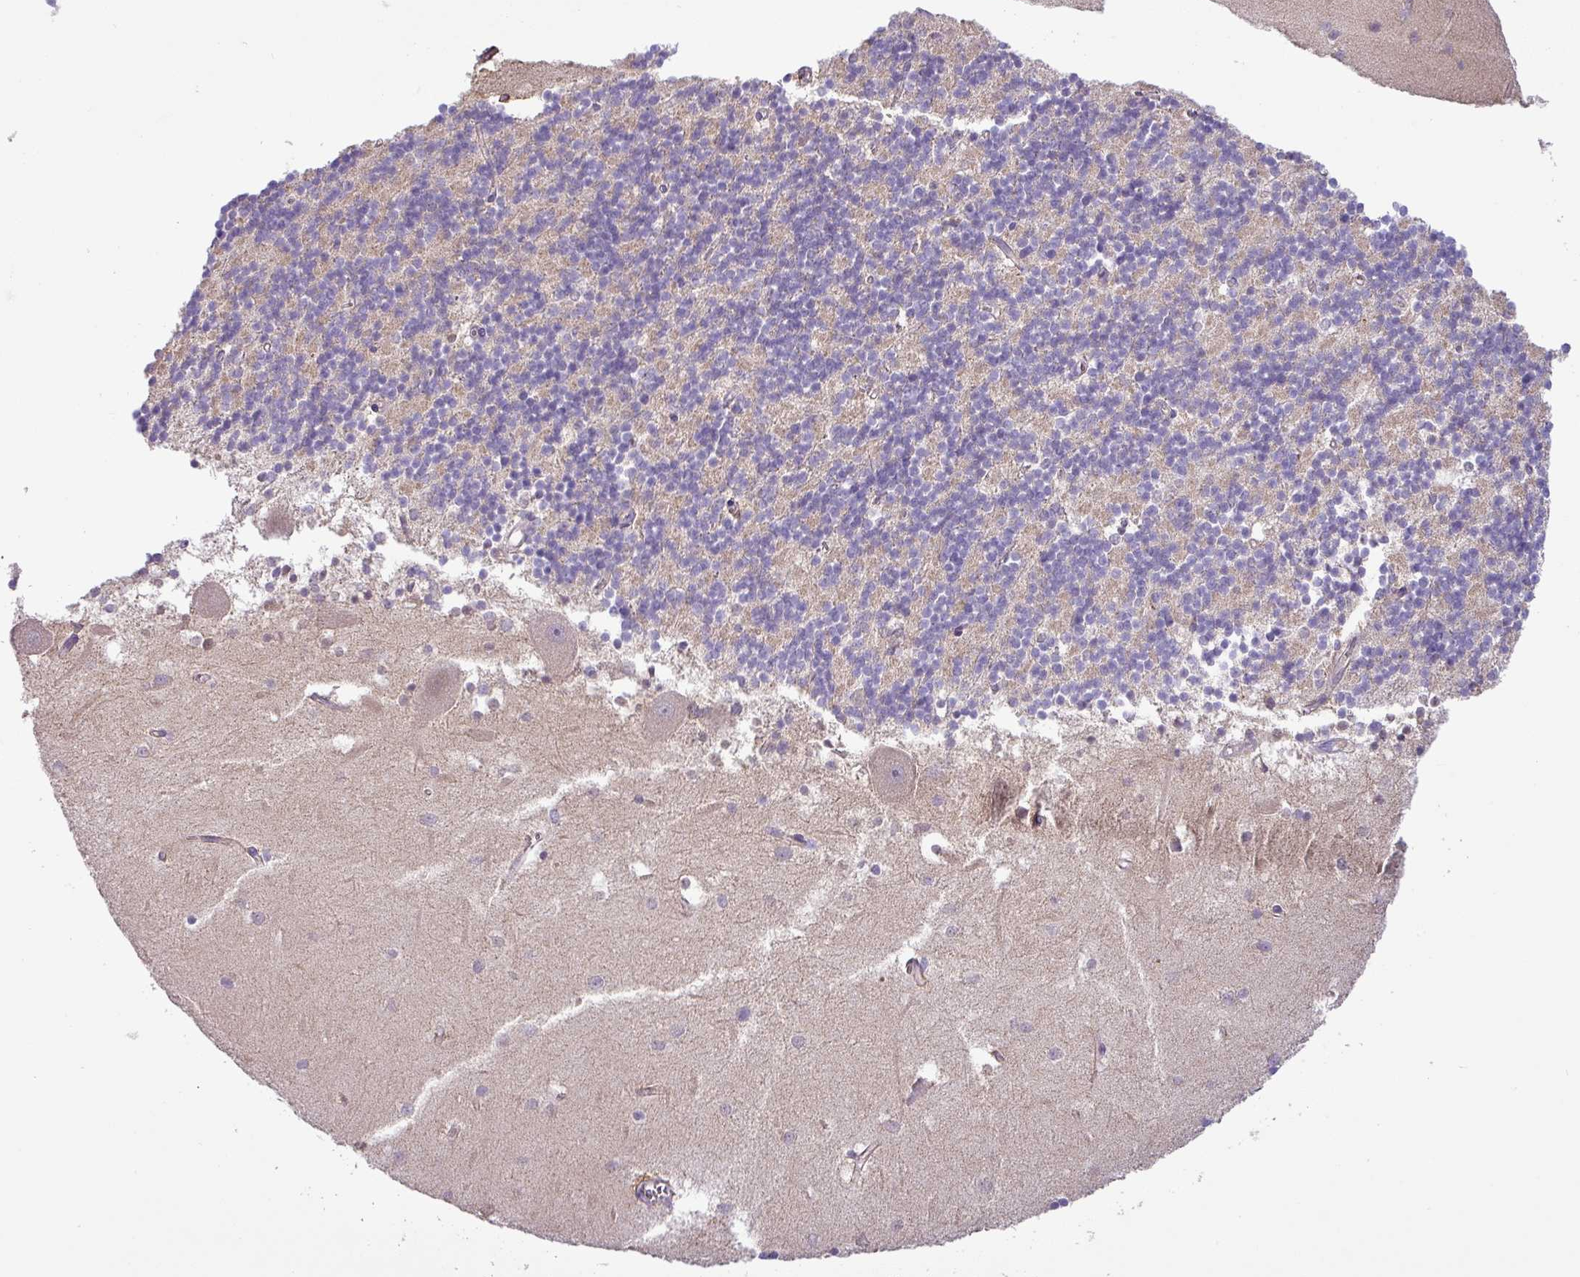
{"staining": {"intensity": "negative", "quantity": "none", "location": "none"}, "tissue": "cerebellum", "cell_type": "Cells in granular layer", "image_type": "normal", "snomed": [{"axis": "morphology", "description": "Normal tissue, NOS"}, {"axis": "topography", "description": "Cerebellum"}], "caption": "DAB (3,3'-diaminobenzidine) immunohistochemical staining of normal cerebellum reveals no significant positivity in cells in granular layer.", "gene": "GALNT12", "patient": {"sex": "male", "age": 54}}